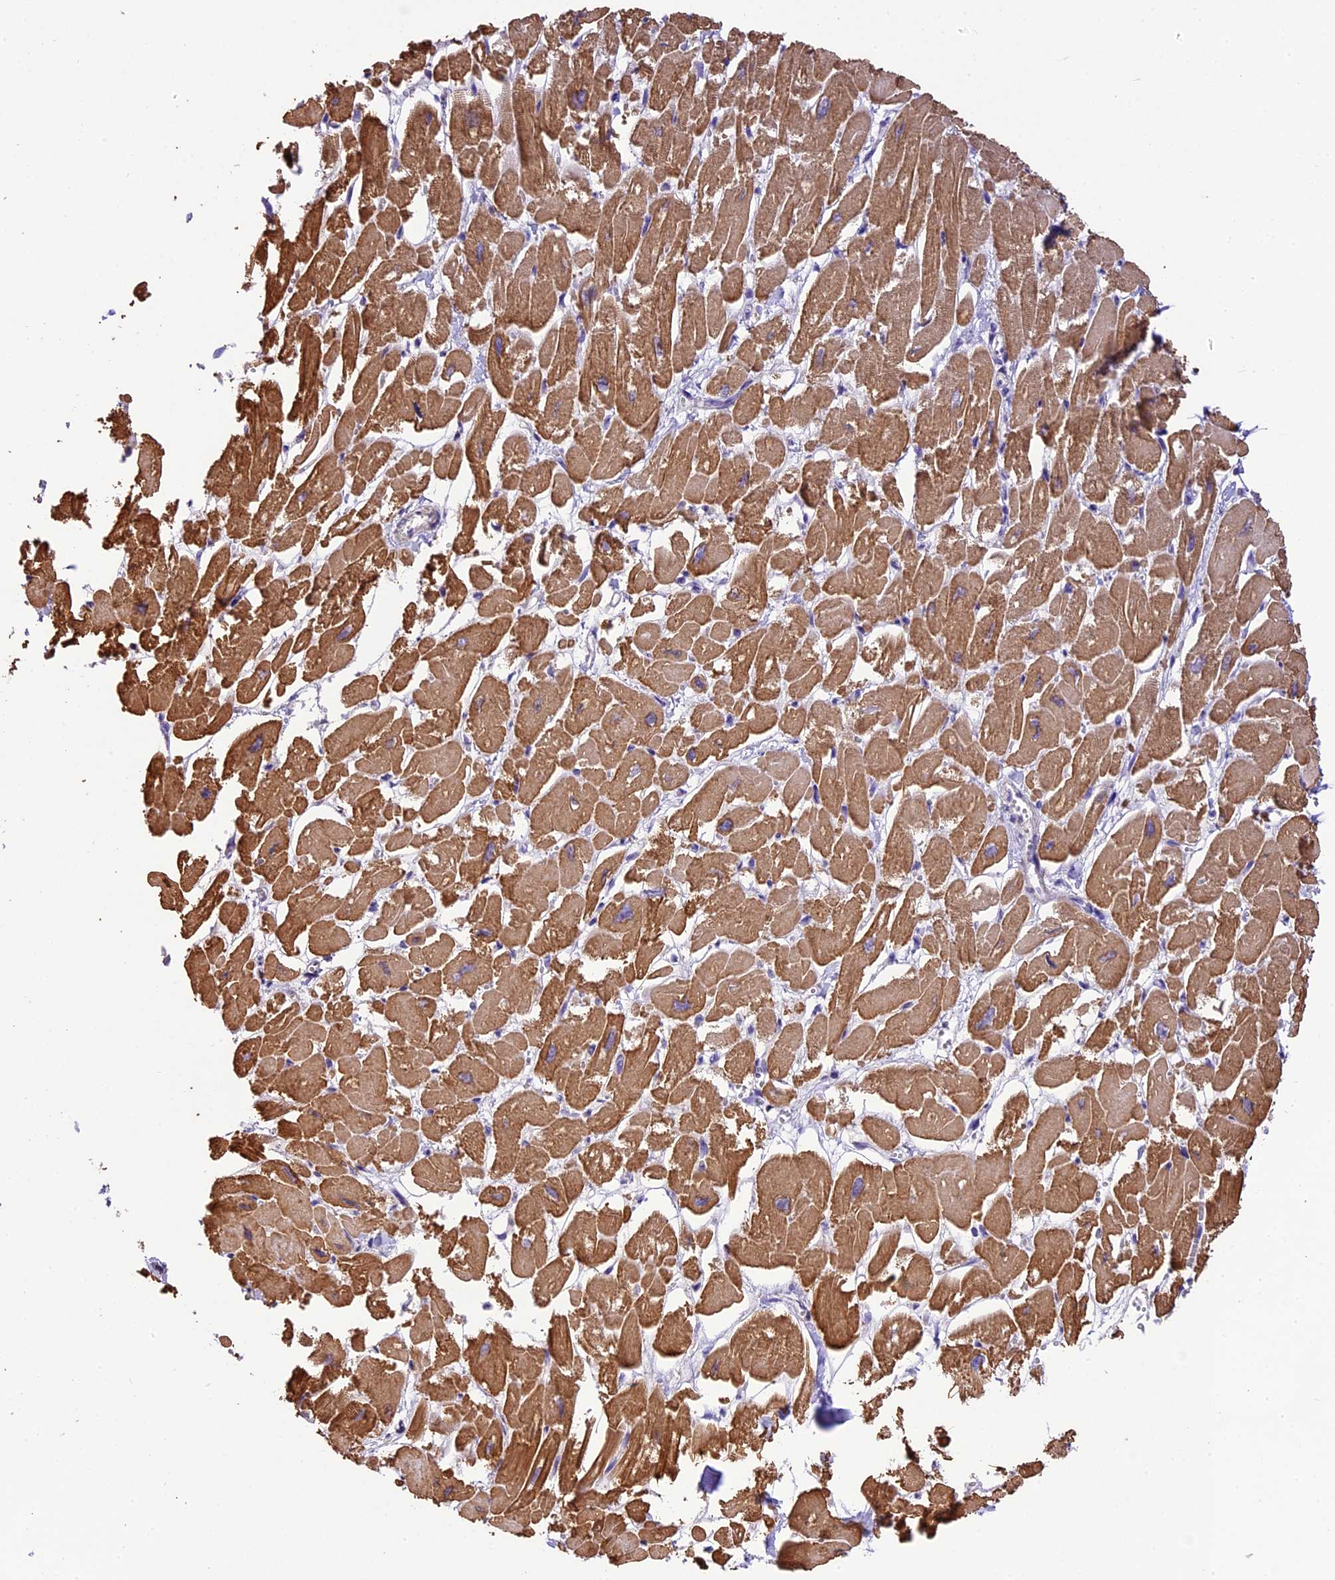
{"staining": {"intensity": "moderate", "quantity": ">75%", "location": "cytoplasmic/membranous"}, "tissue": "heart muscle", "cell_type": "Cardiomyocytes", "image_type": "normal", "snomed": [{"axis": "morphology", "description": "Normal tissue, NOS"}, {"axis": "topography", "description": "Heart"}], "caption": "About >75% of cardiomyocytes in unremarkable human heart muscle demonstrate moderate cytoplasmic/membranous protein positivity as visualized by brown immunohistochemical staining.", "gene": "DGKH", "patient": {"sex": "male", "age": 54}}